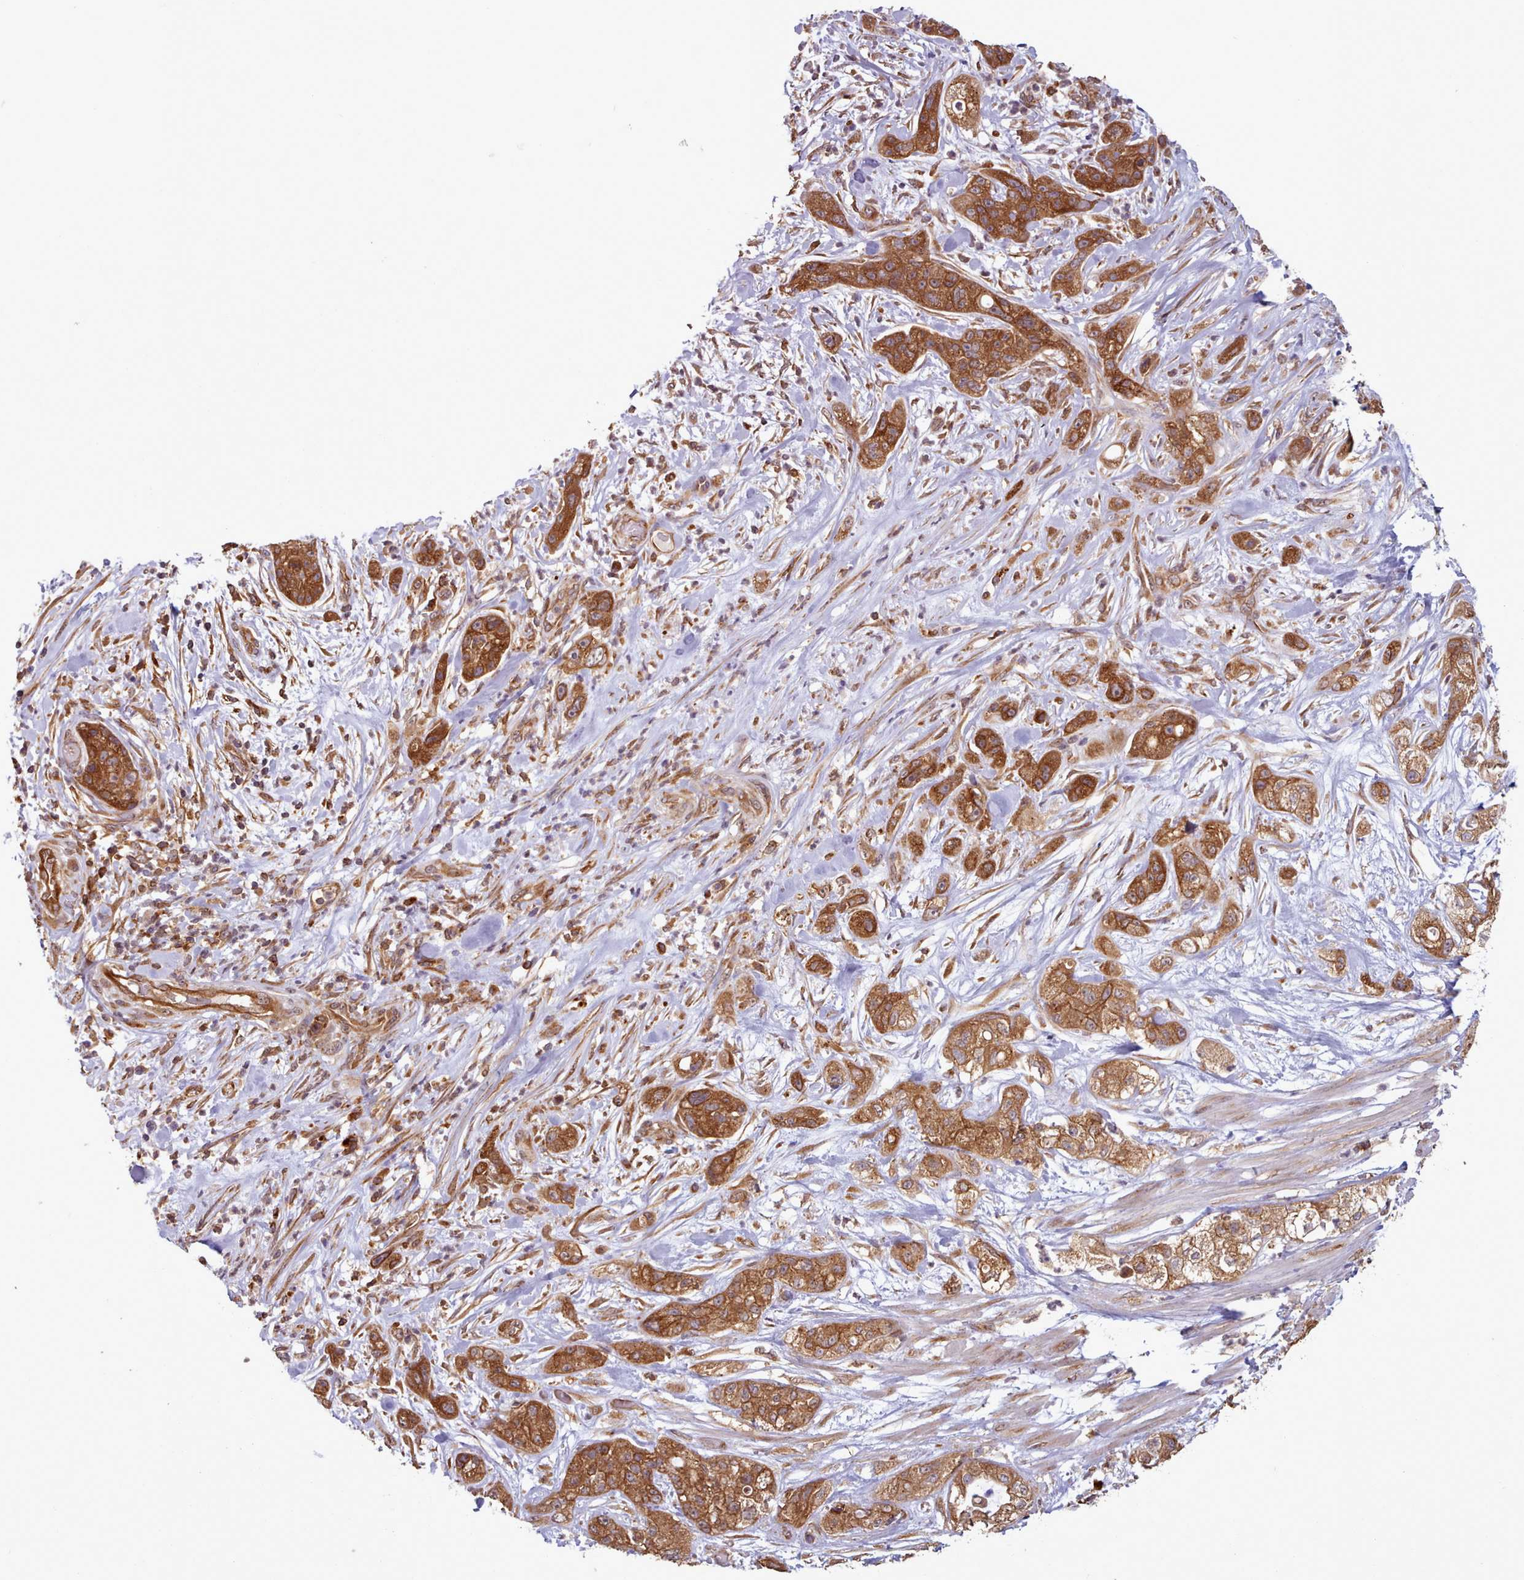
{"staining": {"intensity": "strong", "quantity": ">75%", "location": "cytoplasmic/membranous"}, "tissue": "pancreatic cancer", "cell_type": "Tumor cells", "image_type": "cancer", "snomed": [{"axis": "morphology", "description": "Adenocarcinoma, NOS"}, {"axis": "topography", "description": "Pancreas"}], "caption": "This micrograph reveals immunohistochemistry staining of pancreatic cancer, with high strong cytoplasmic/membranous expression in about >75% of tumor cells.", "gene": "CRYBG1", "patient": {"sex": "female", "age": 78}}